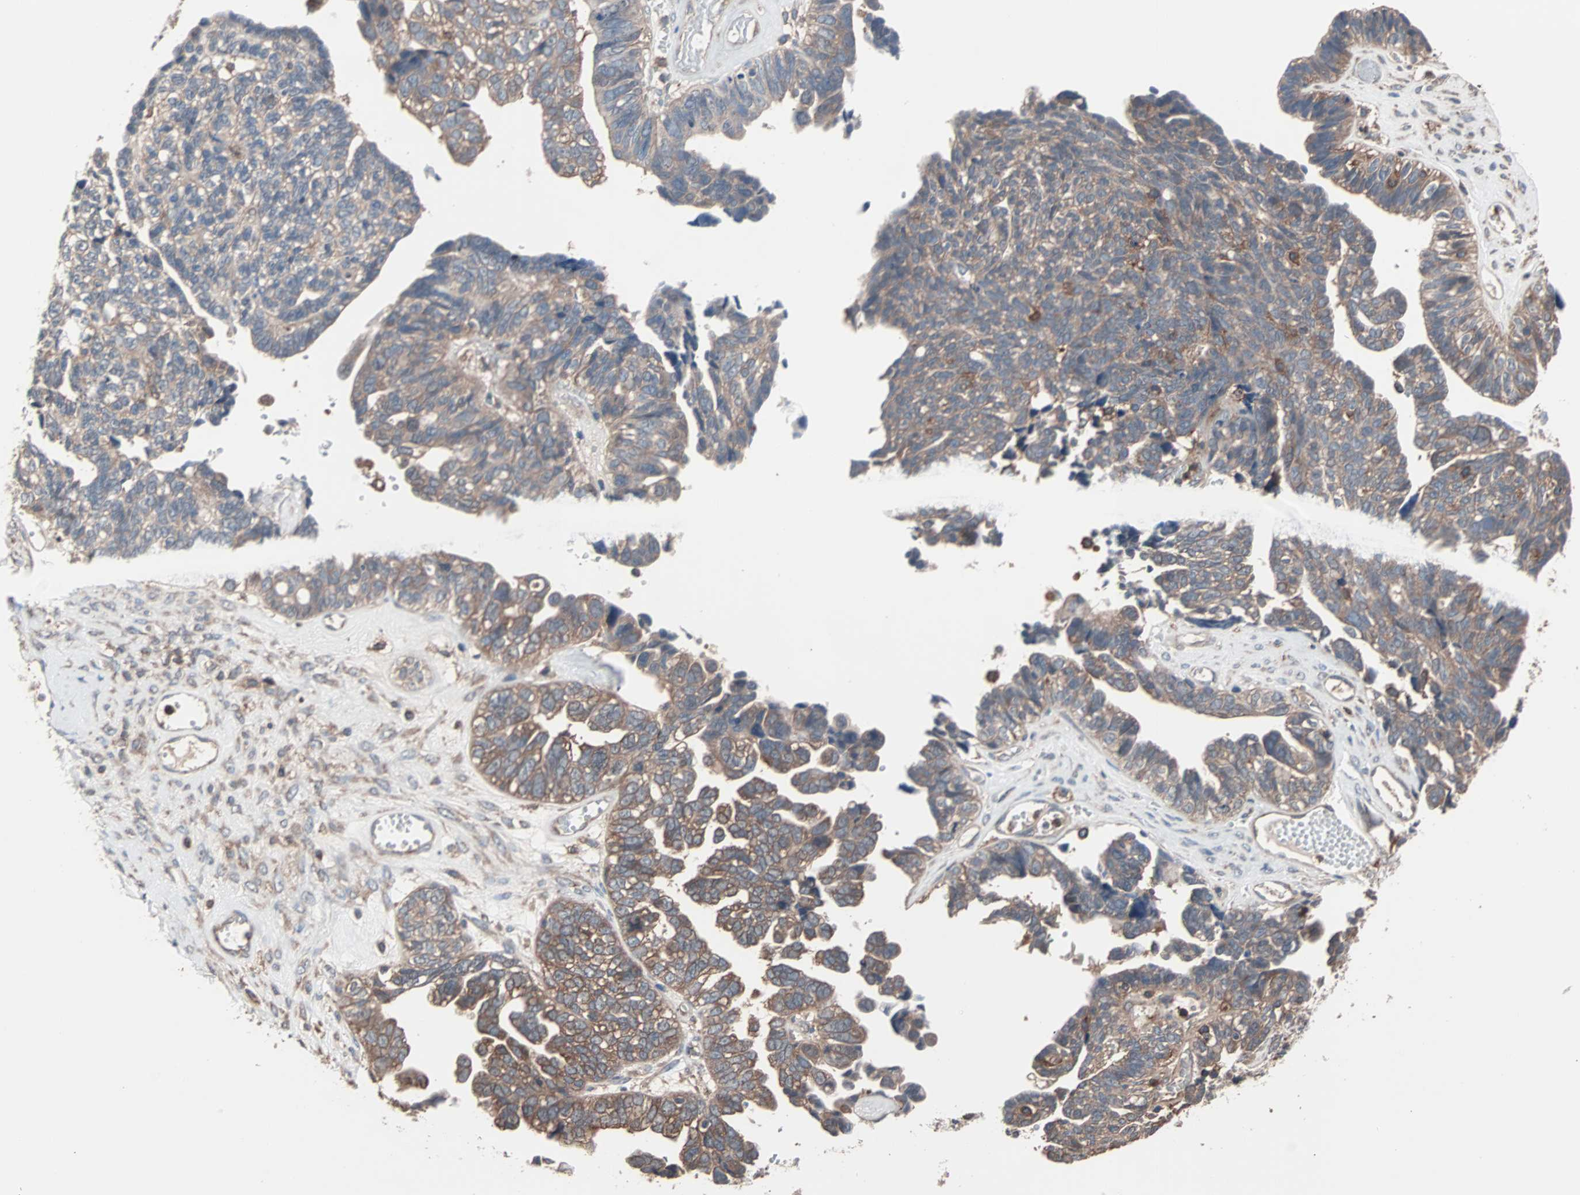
{"staining": {"intensity": "weak", "quantity": ">75%", "location": "cytoplasmic/membranous"}, "tissue": "ovarian cancer", "cell_type": "Tumor cells", "image_type": "cancer", "snomed": [{"axis": "morphology", "description": "Cystadenocarcinoma, serous, NOS"}, {"axis": "topography", "description": "Ovary"}], "caption": "Immunohistochemistry (IHC) (DAB) staining of human ovarian serous cystadenocarcinoma shows weak cytoplasmic/membranous protein expression in about >75% of tumor cells.", "gene": "ATG7", "patient": {"sex": "female", "age": 79}}